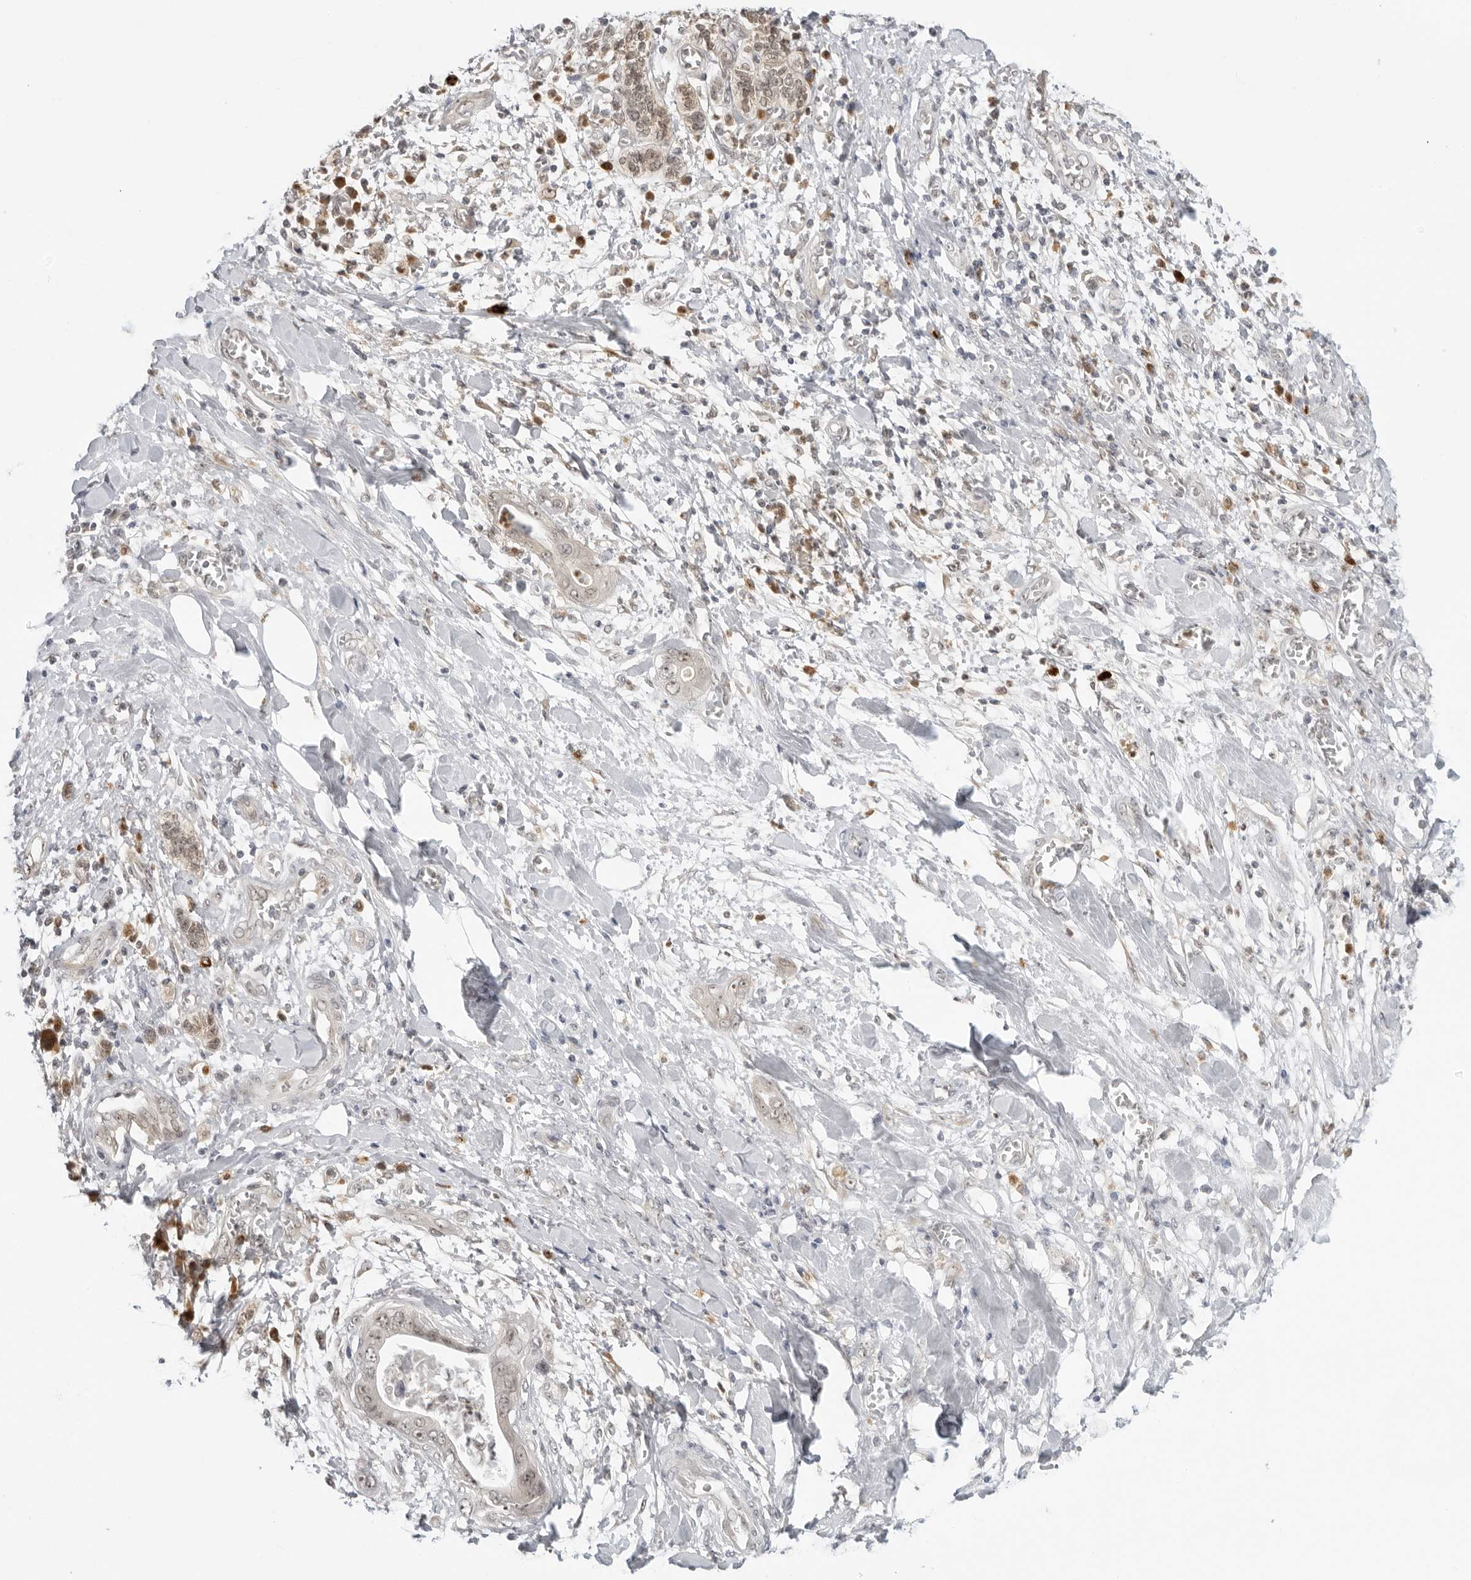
{"staining": {"intensity": "weak", "quantity": "25%-75%", "location": "nuclear"}, "tissue": "pancreatic cancer", "cell_type": "Tumor cells", "image_type": "cancer", "snomed": [{"axis": "morphology", "description": "Adenocarcinoma, NOS"}, {"axis": "topography", "description": "Pancreas"}], "caption": "Brown immunohistochemical staining in pancreatic cancer (adenocarcinoma) reveals weak nuclear staining in approximately 25%-75% of tumor cells.", "gene": "SUGCT", "patient": {"sex": "female", "age": 78}}